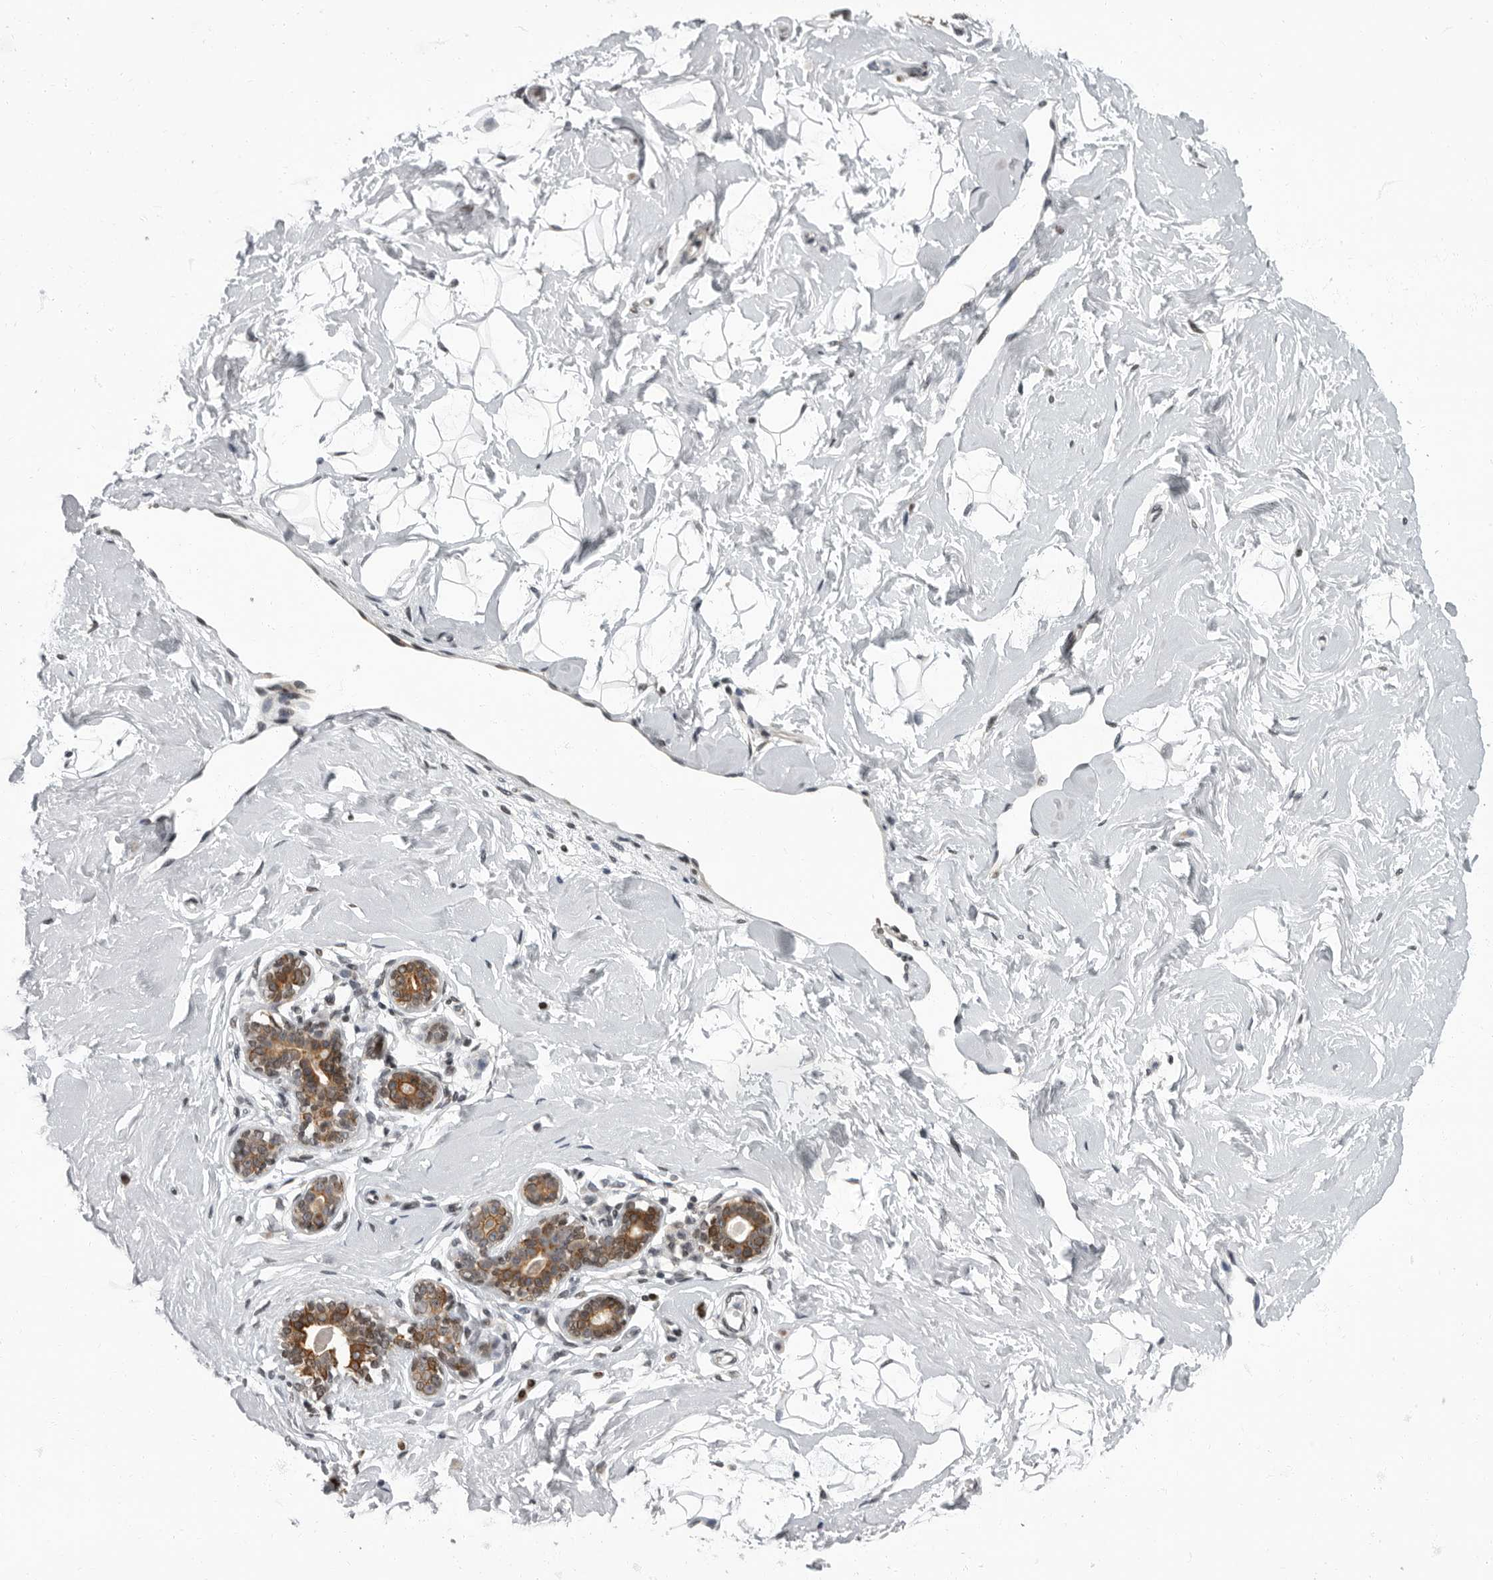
{"staining": {"intensity": "negative", "quantity": "none", "location": "none"}, "tissue": "breast", "cell_type": "Adipocytes", "image_type": "normal", "snomed": [{"axis": "morphology", "description": "Normal tissue, NOS"}, {"axis": "morphology", "description": "Adenoma, NOS"}, {"axis": "topography", "description": "Breast"}], "caption": "IHC micrograph of unremarkable breast: human breast stained with DAB (3,3'-diaminobenzidine) exhibits no significant protein positivity in adipocytes.", "gene": "EVI5", "patient": {"sex": "female", "age": 23}}